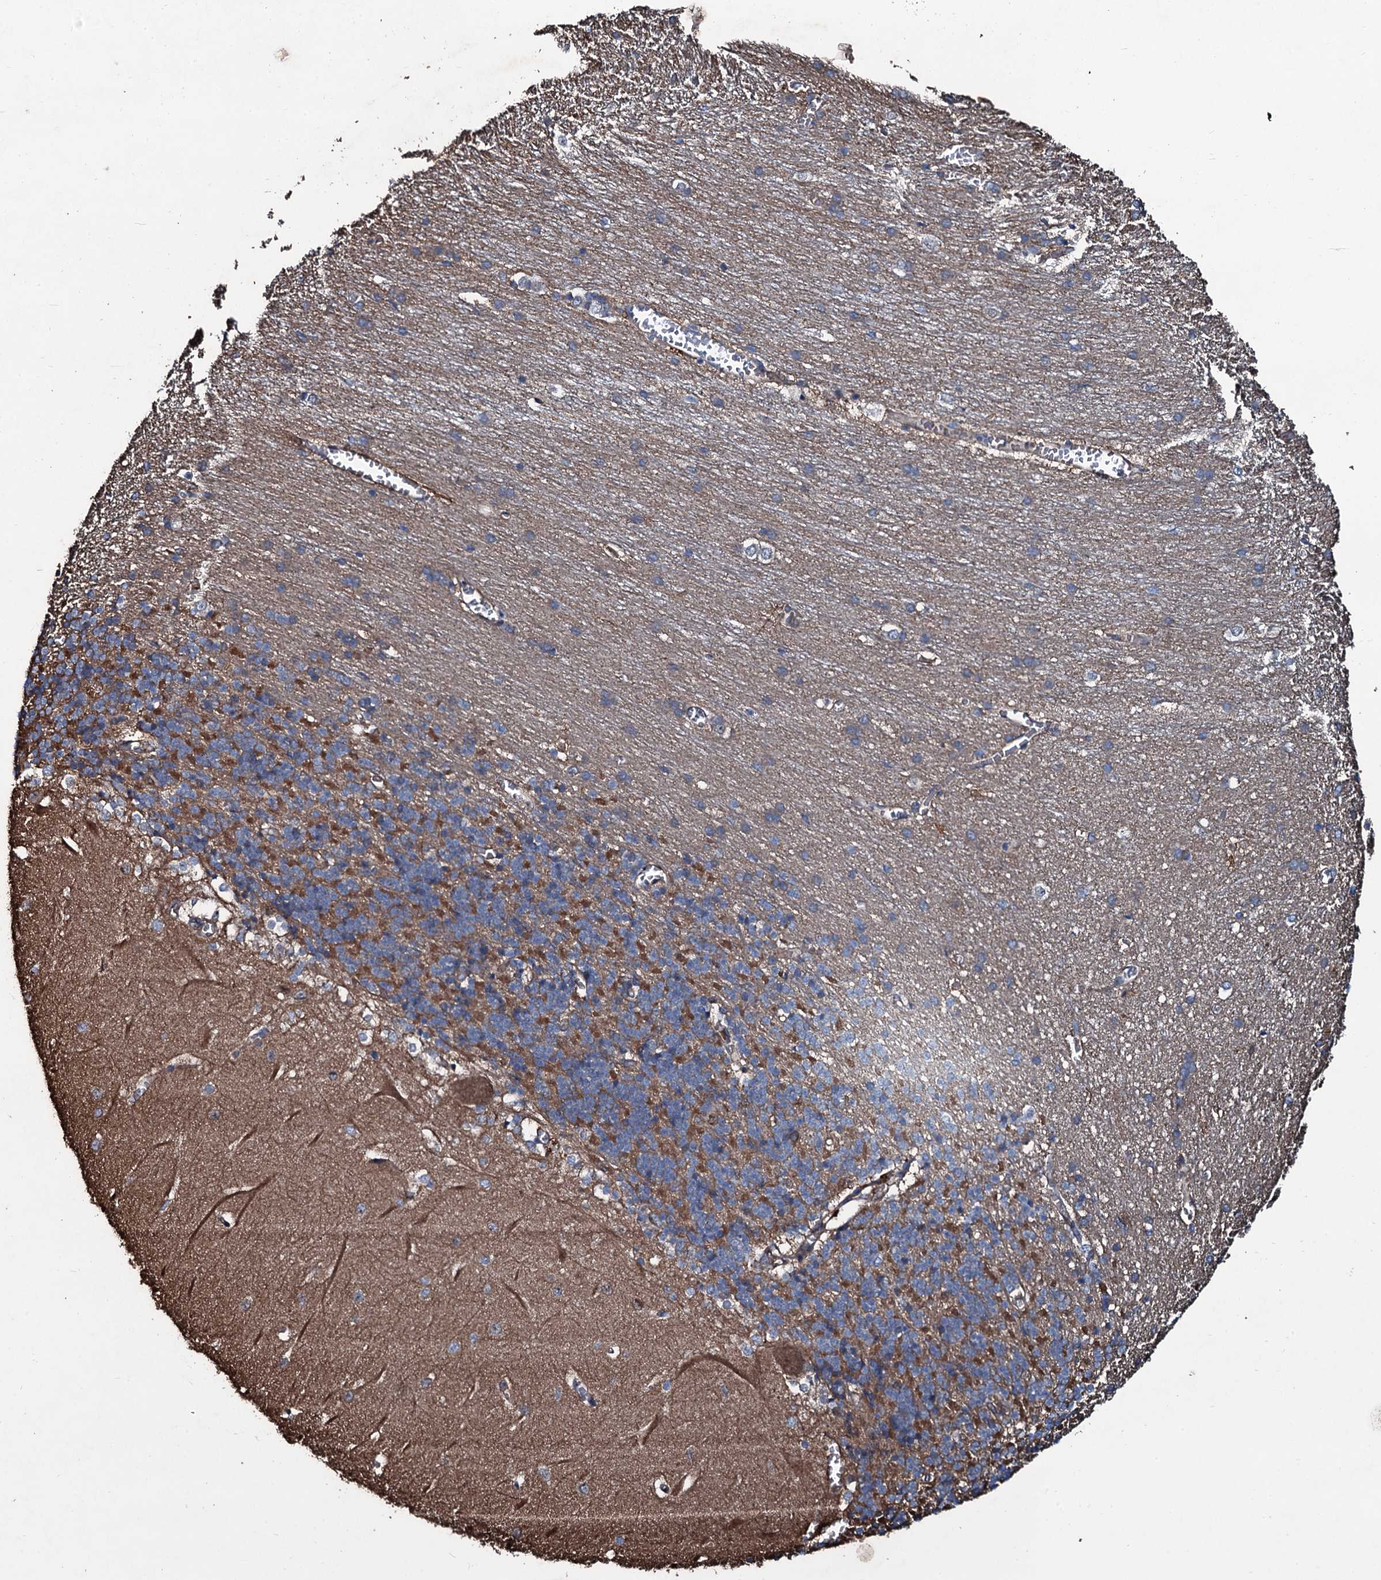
{"staining": {"intensity": "moderate", "quantity": "25%-75%", "location": "cytoplasmic/membranous"}, "tissue": "cerebellum", "cell_type": "Cells in granular layer", "image_type": "normal", "snomed": [{"axis": "morphology", "description": "Normal tissue, NOS"}, {"axis": "topography", "description": "Cerebellum"}], "caption": "Cells in granular layer show medium levels of moderate cytoplasmic/membranous positivity in approximately 25%-75% of cells in unremarkable cerebellum.", "gene": "DMAC2", "patient": {"sex": "male", "age": 37}}